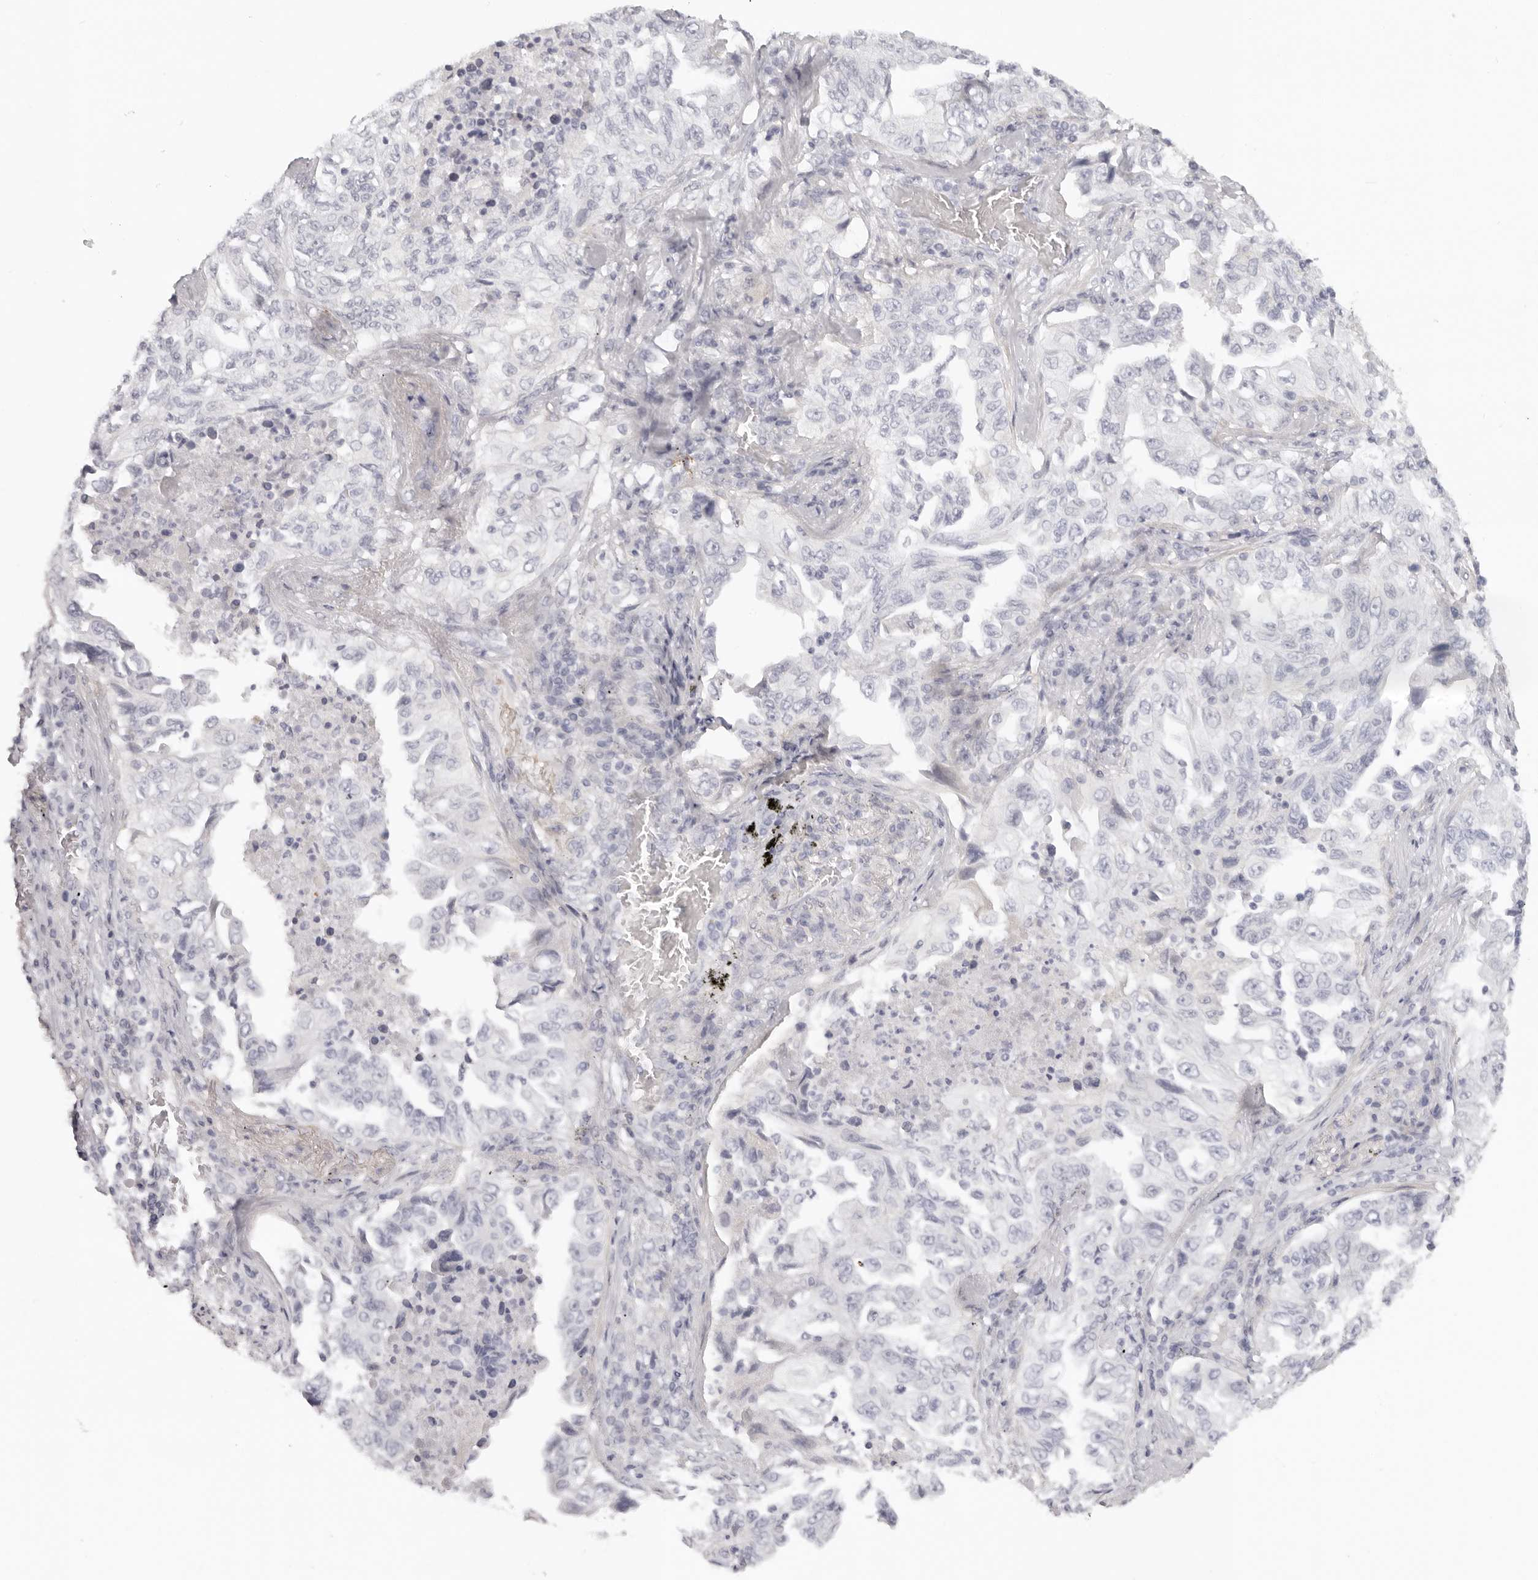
{"staining": {"intensity": "negative", "quantity": "none", "location": "none"}, "tissue": "lung cancer", "cell_type": "Tumor cells", "image_type": "cancer", "snomed": [{"axis": "morphology", "description": "Adenocarcinoma, NOS"}, {"axis": "topography", "description": "Lung"}], "caption": "IHC micrograph of neoplastic tissue: lung cancer (adenocarcinoma) stained with DAB demonstrates no significant protein positivity in tumor cells. (Stains: DAB IHC with hematoxylin counter stain, Microscopy: brightfield microscopy at high magnification).", "gene": "RXFP1", "patient": {"sex": "female", "age": 51}}